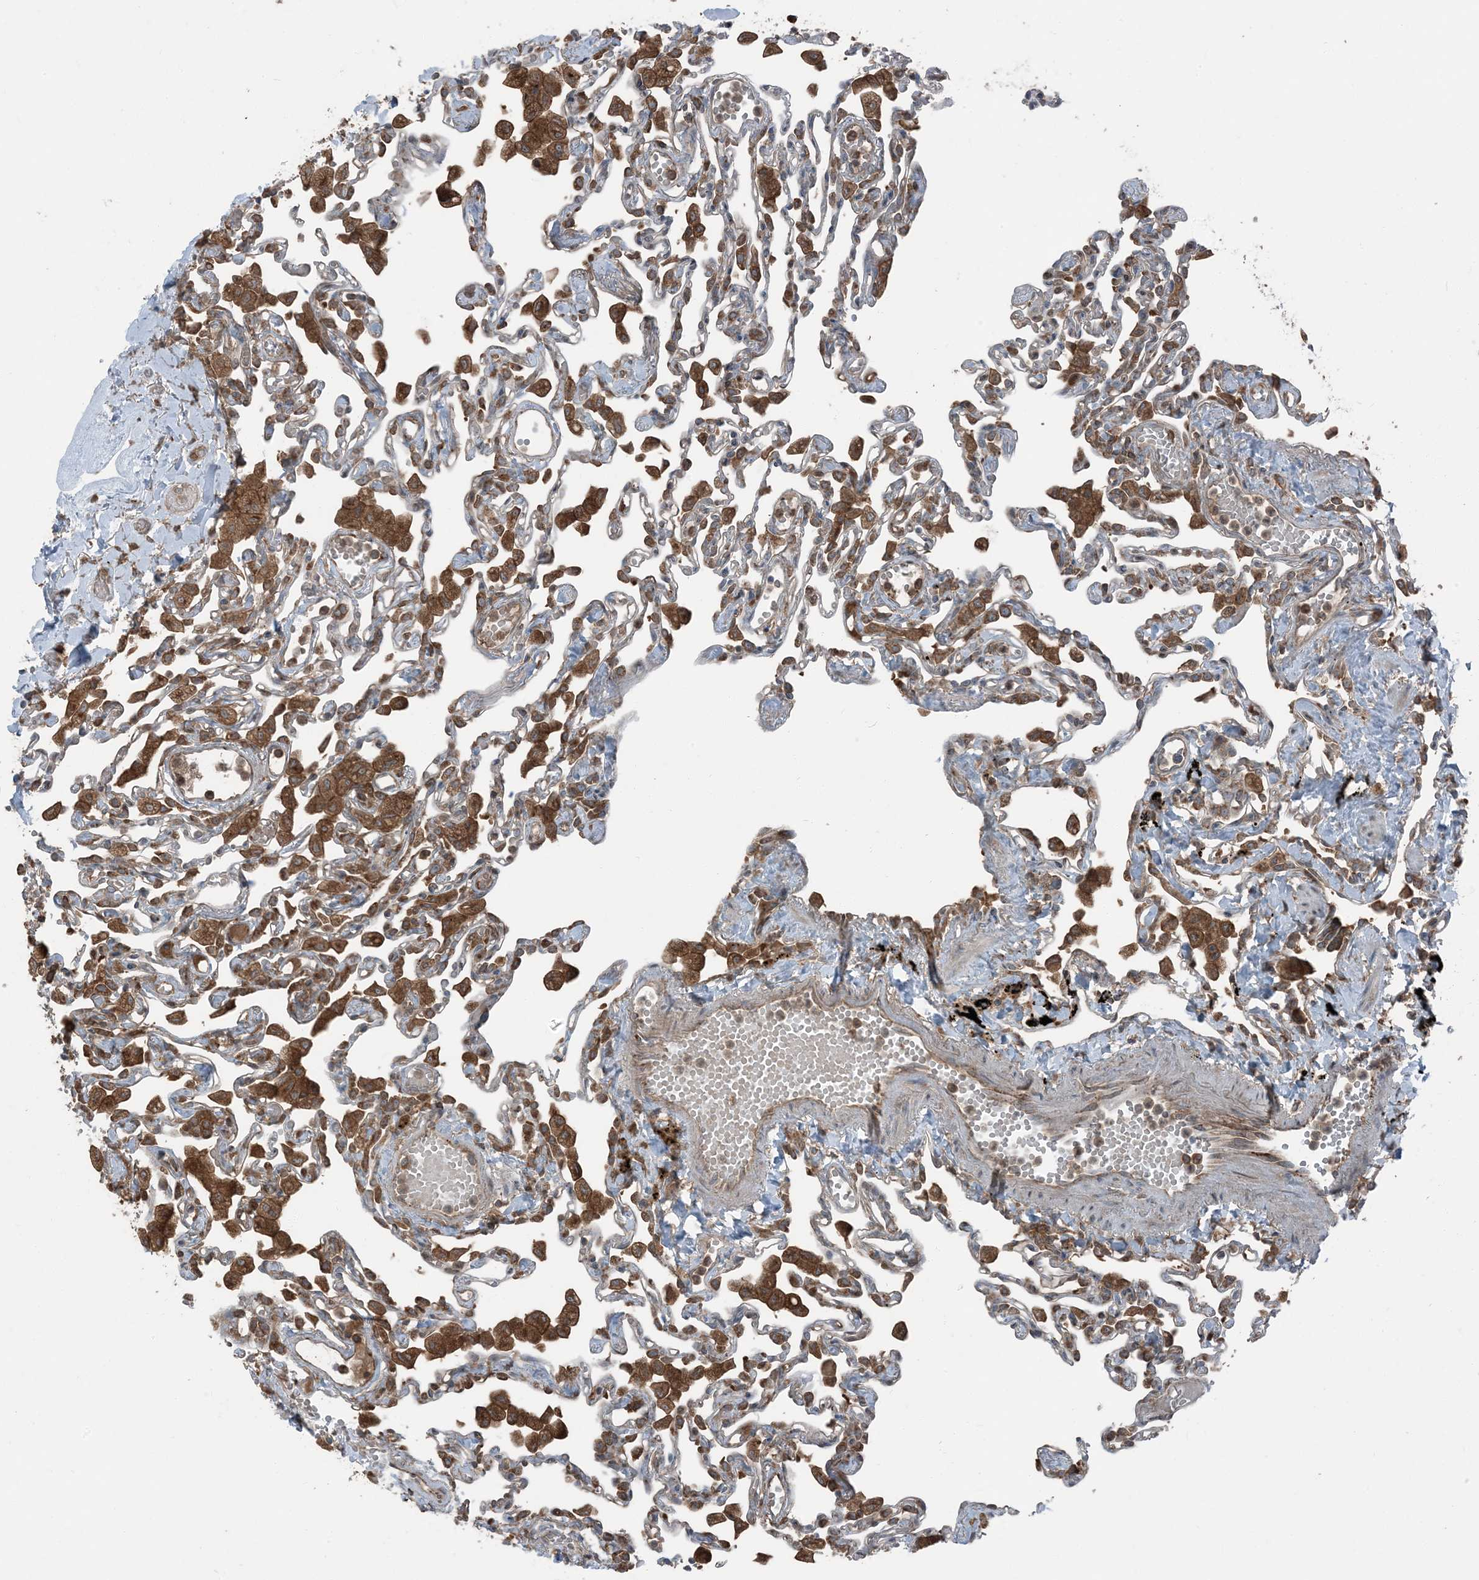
{"staining": {"intensity": "negative", "quantity": "none", "location": "none"}, "tissue": "lung", "cell_type": "Alveolar cells", "image_type": "normal", "snomed": [{"axis": "morphology", "description": "Normal tissue, NOS"}, {"axis": "topography", "description": "Bronchus"}, {"axis": "topography", "description": "Lung"}], "caption": "DAB immunohistochemical staining of benign lung demonstrates no significant staining in alveolar cells. Brightfield microscopy of IHC stained with DAB (3,3'-diaminobenzidine) (brown) and hematoxylin (blue), captured at high magnification.", "gene": "RAB3GAP1", "patient": {"sex": "female", "age": 49}}